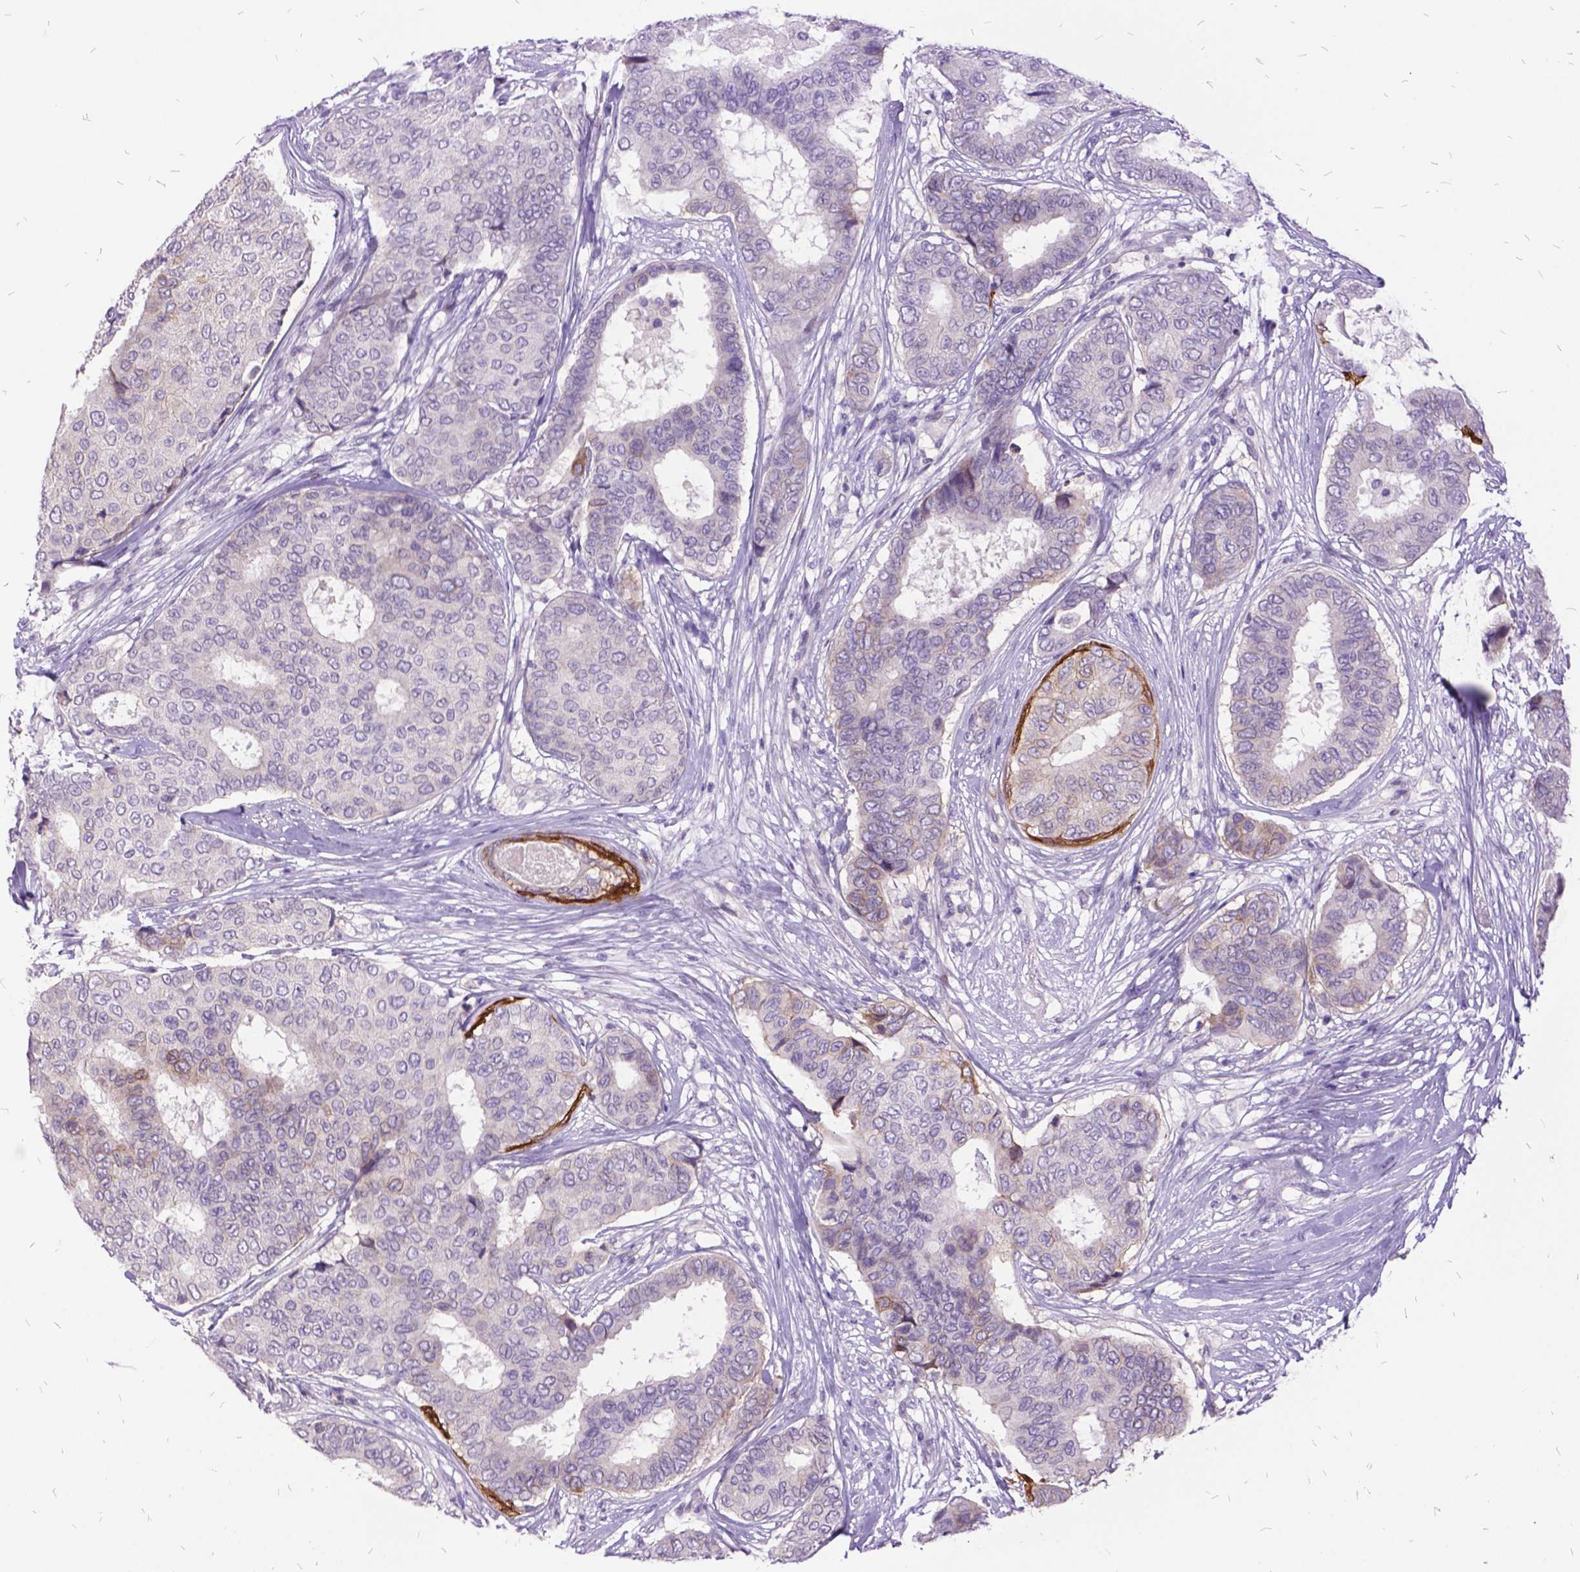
{"staining": {"intensity": "negative", "quantity": "none", "location": "none"}, "tissue": "breast cancer", "cell_type": "Tumor cells", "image_type": "cancer", "snomed": [{"axis": "morphology", "description": "Duct carcinoma"}, {"axis": "topography", "description": "Breast"}], "caption": "The photomicrograph displays no significant staining in tumor cells of breast cancer. (Brightfield microscopy of DAB immunohistochemistry at high magnification).", "gene": "ITGB6", "patient": {"sex": "female", "age": 75}}